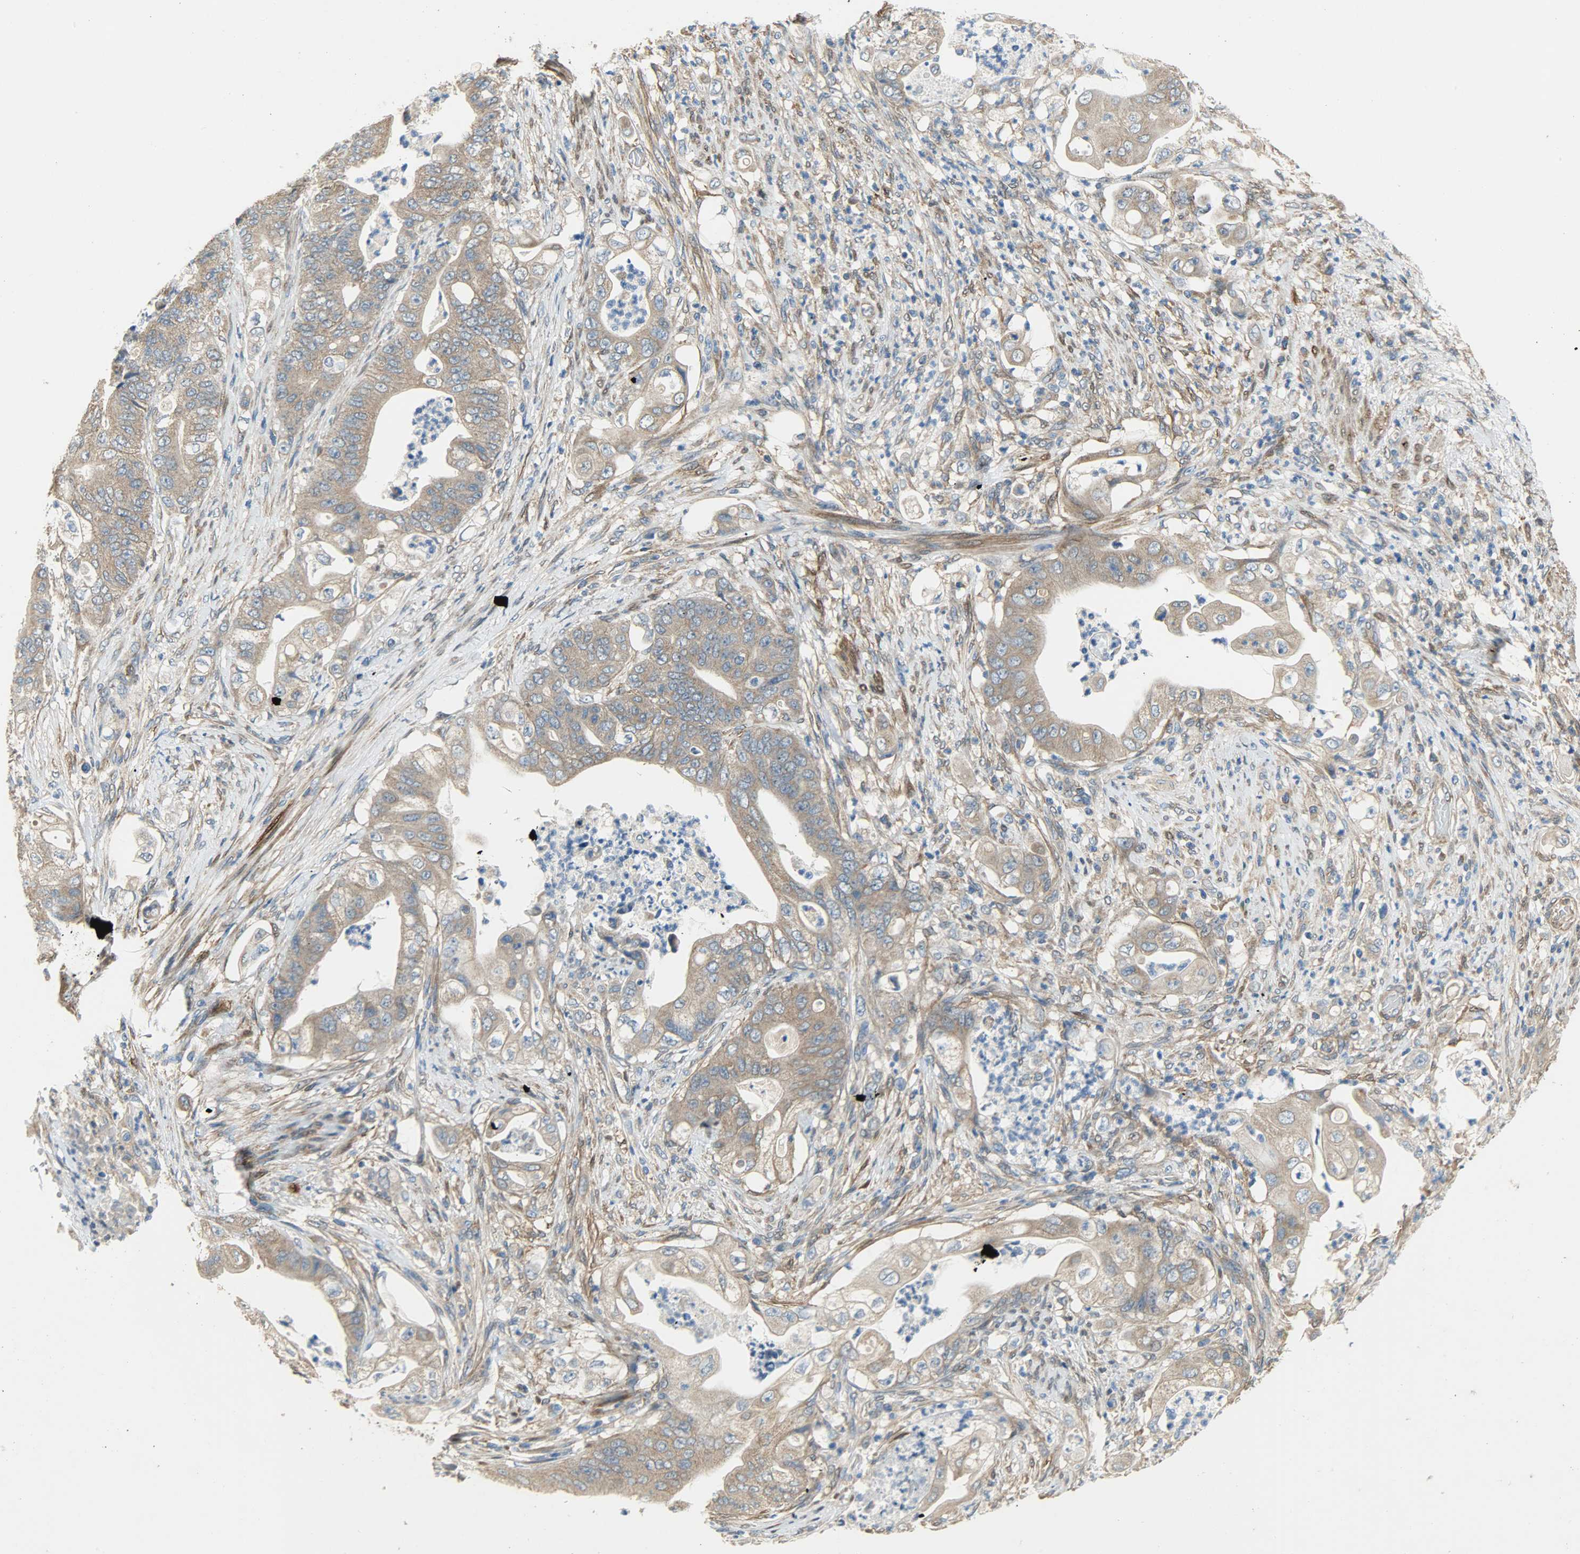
{"staining": {"intensity": "moderate", "quantity": ">75%", "location": "cytoplasmic/membranous"}, "tissue": "stomach cancer", "cell_type": "Tumor cells", "image_type": "cancer", "snomed": [{"axis": "morphology", "description": "Adenocarcinoma, NOS"}, {"axis": "topography", "description": "Stomach"}], "caption": "Immunohistochemistry (IHC) micrograph of human stomach cancer (adenocarcinoma) stained for a protein (brown), which reveals medium levels of moderate cytoplasmic/membranous expression in approximately >75% of tumor cells.", "gene": "C1orf198", "patient": {"sex": "female", "age": 73}}